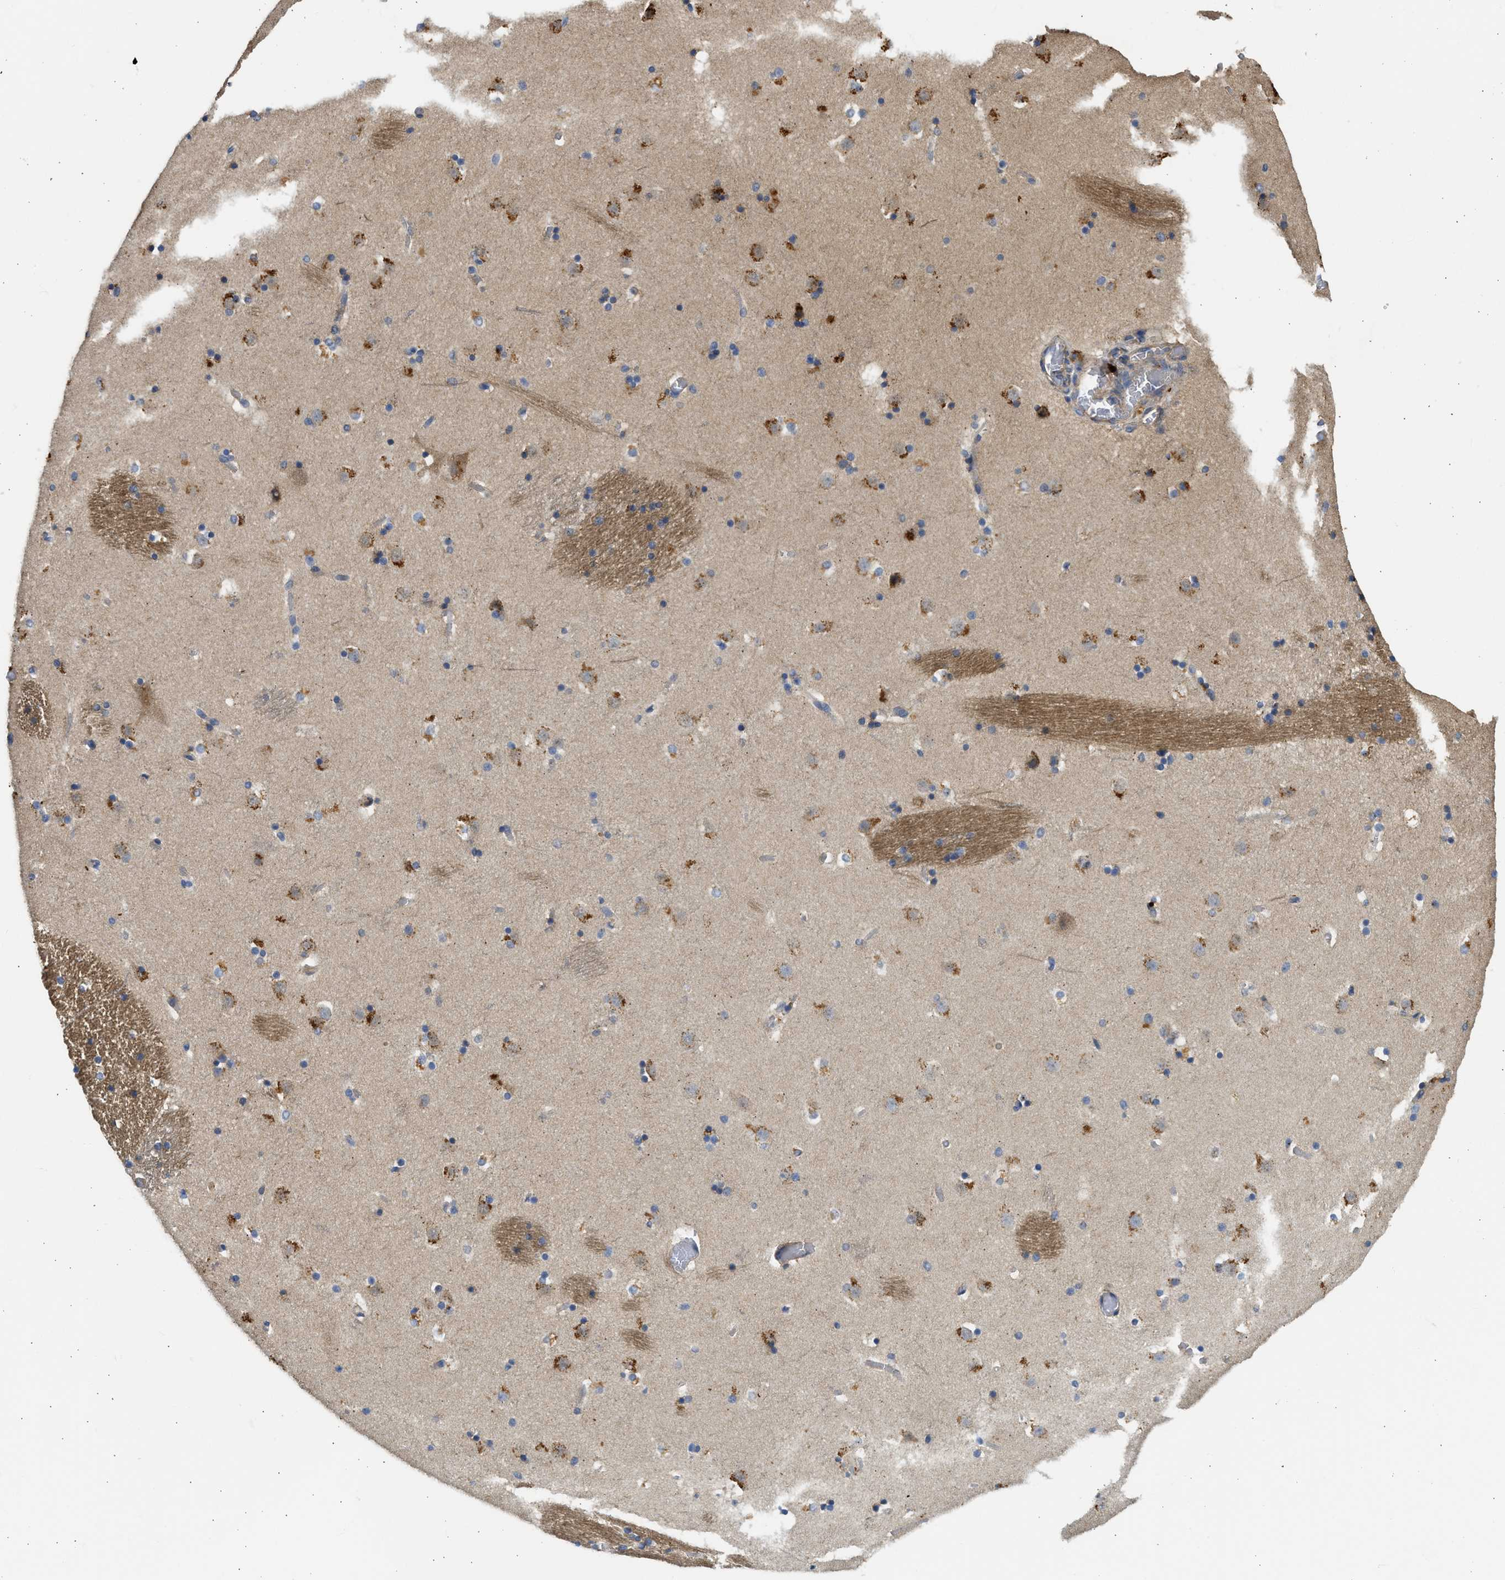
{"staining": {"intensity": "moderate", "quantity": "25%-75%", "location": "cytoplasmic/membranous"}, "tissue": "caudate", "cell_type": "Glial cells", "image_type": "normal", "snomed": [{"axis": "morphology", "description": "Normal tissue, NOS"}, {"axis": "topography", "description": "Lateral ventricle wall"}], "caption": "Immunohistochemistry (IHC) of unremarkable caudate reveals medium levels of moderate cytoplasmic/membranous staining in approximately 25%-75% of glial cells.", "gene": "CSRNP2", "patient": {"sex": "male", "age": 45}}